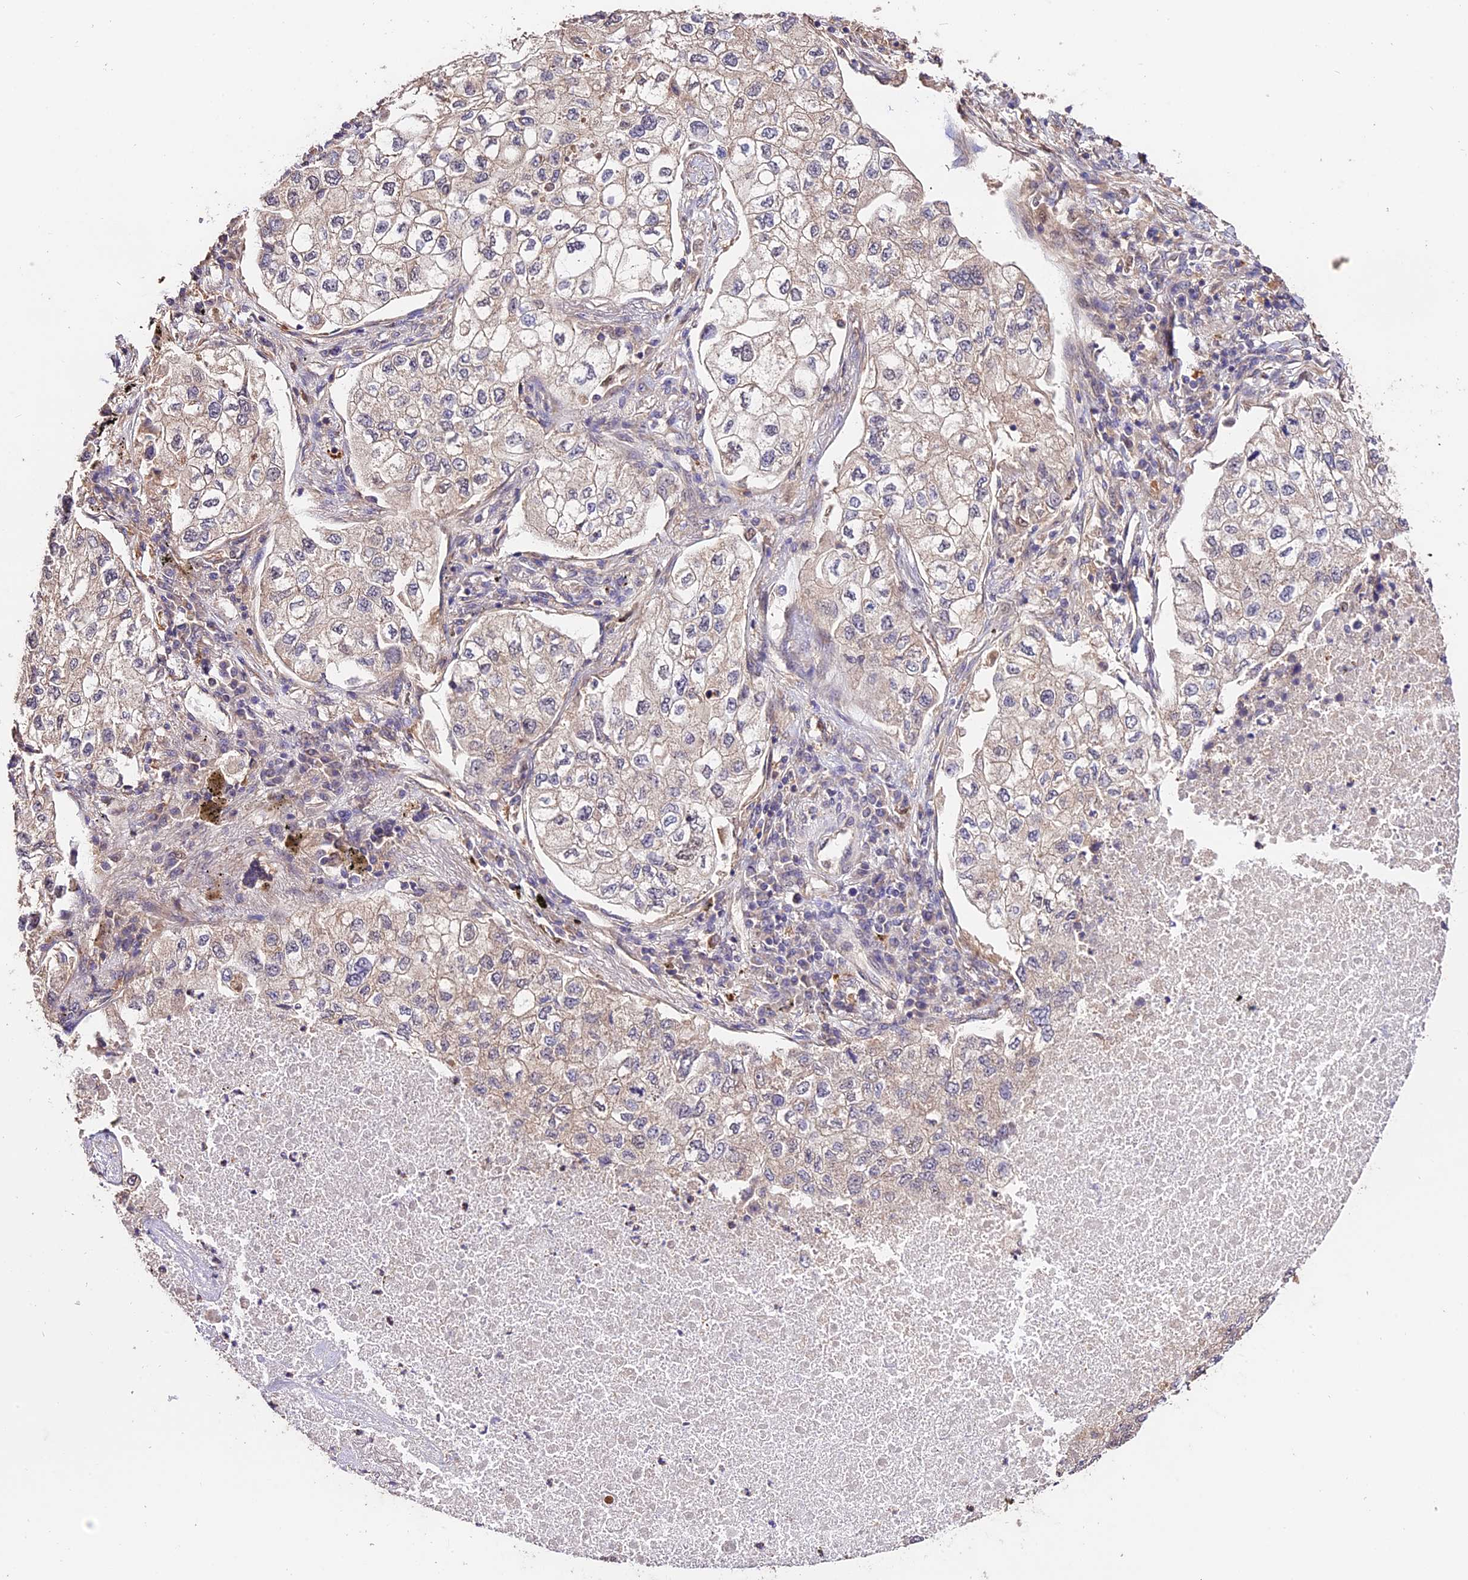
{"staining": {"intensity": "weak", "quantity": "25%-75%", "location": "cytoplasmic/membranous"}, "tissue": "lung cancer", "cell_type": "Tumor cells", "image_type": "cancer", "snomed": [{"axis": "morphology", "description": "Adenocarcinoma, NOS"}, {"axis": "topography", "description": "Lung"}], "caption": "Immunohistochemistry (IHC) histopathology image of lung adenocarcinoma stained for a protein (brown), which displays low levels of weak cytoplasmic/membranous staining in approximately 25%-75% of tumor cells.", "gene": "CES3", "patient": {"sex": "male", "age": 63}}